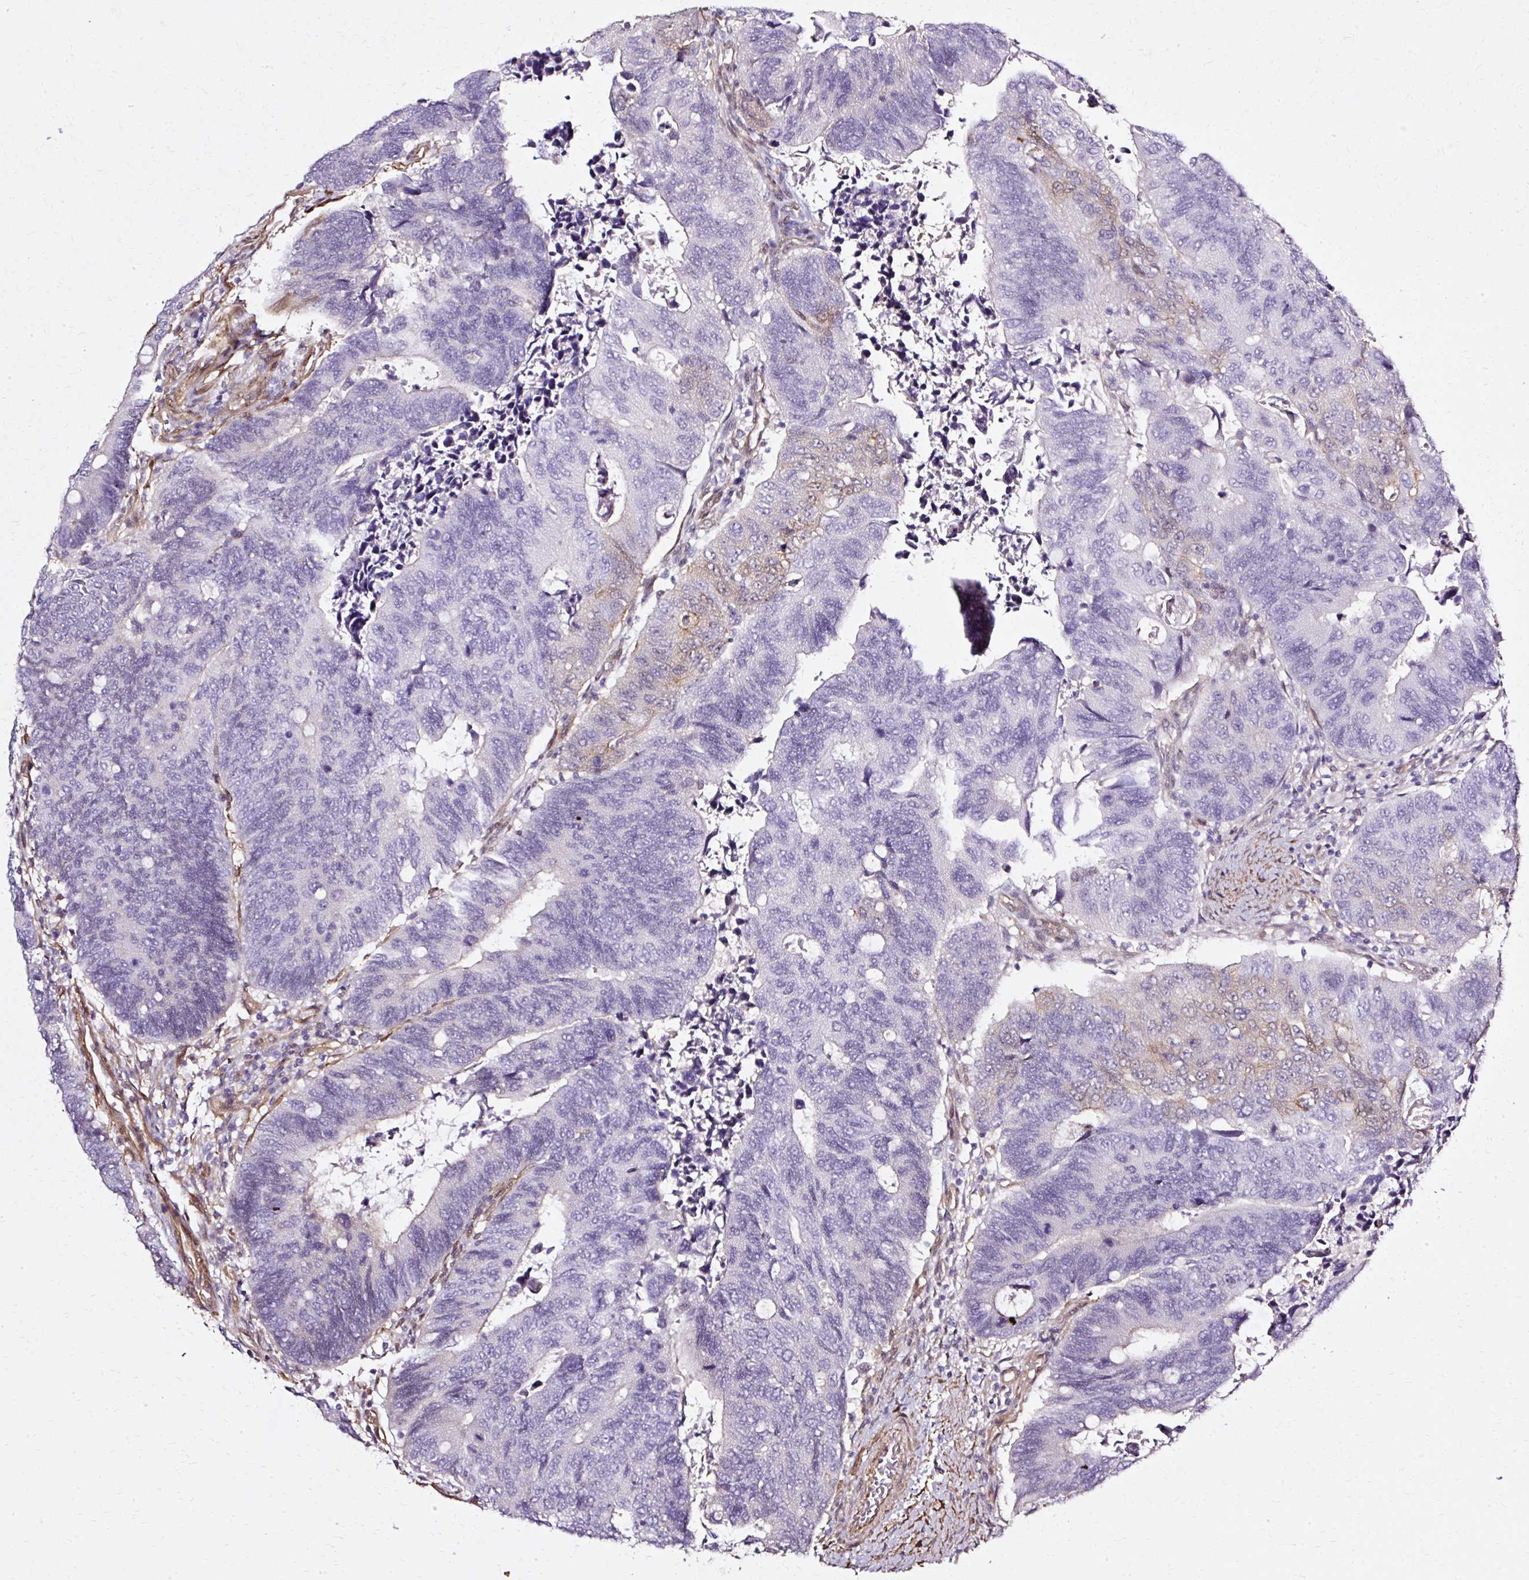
{"staining": {"intensity": "negative", "quantity": "none", "location": "none"}, "tissue": "colorectal cancer", "cell_type": "Tumor cells", "image_type": "cancer", "snomed": [{"axis": "morphology", "description": "Adenocarcinoma, NOS"}, {"axis": "topography", "description": "Colon"}], "caption": "IHC image of human colorectal cancer stained for a protein (brown), which exhibits no positivity in tumor cells.", "gene": "CNN3", "patient": {"sex": "male", "age": 87}}